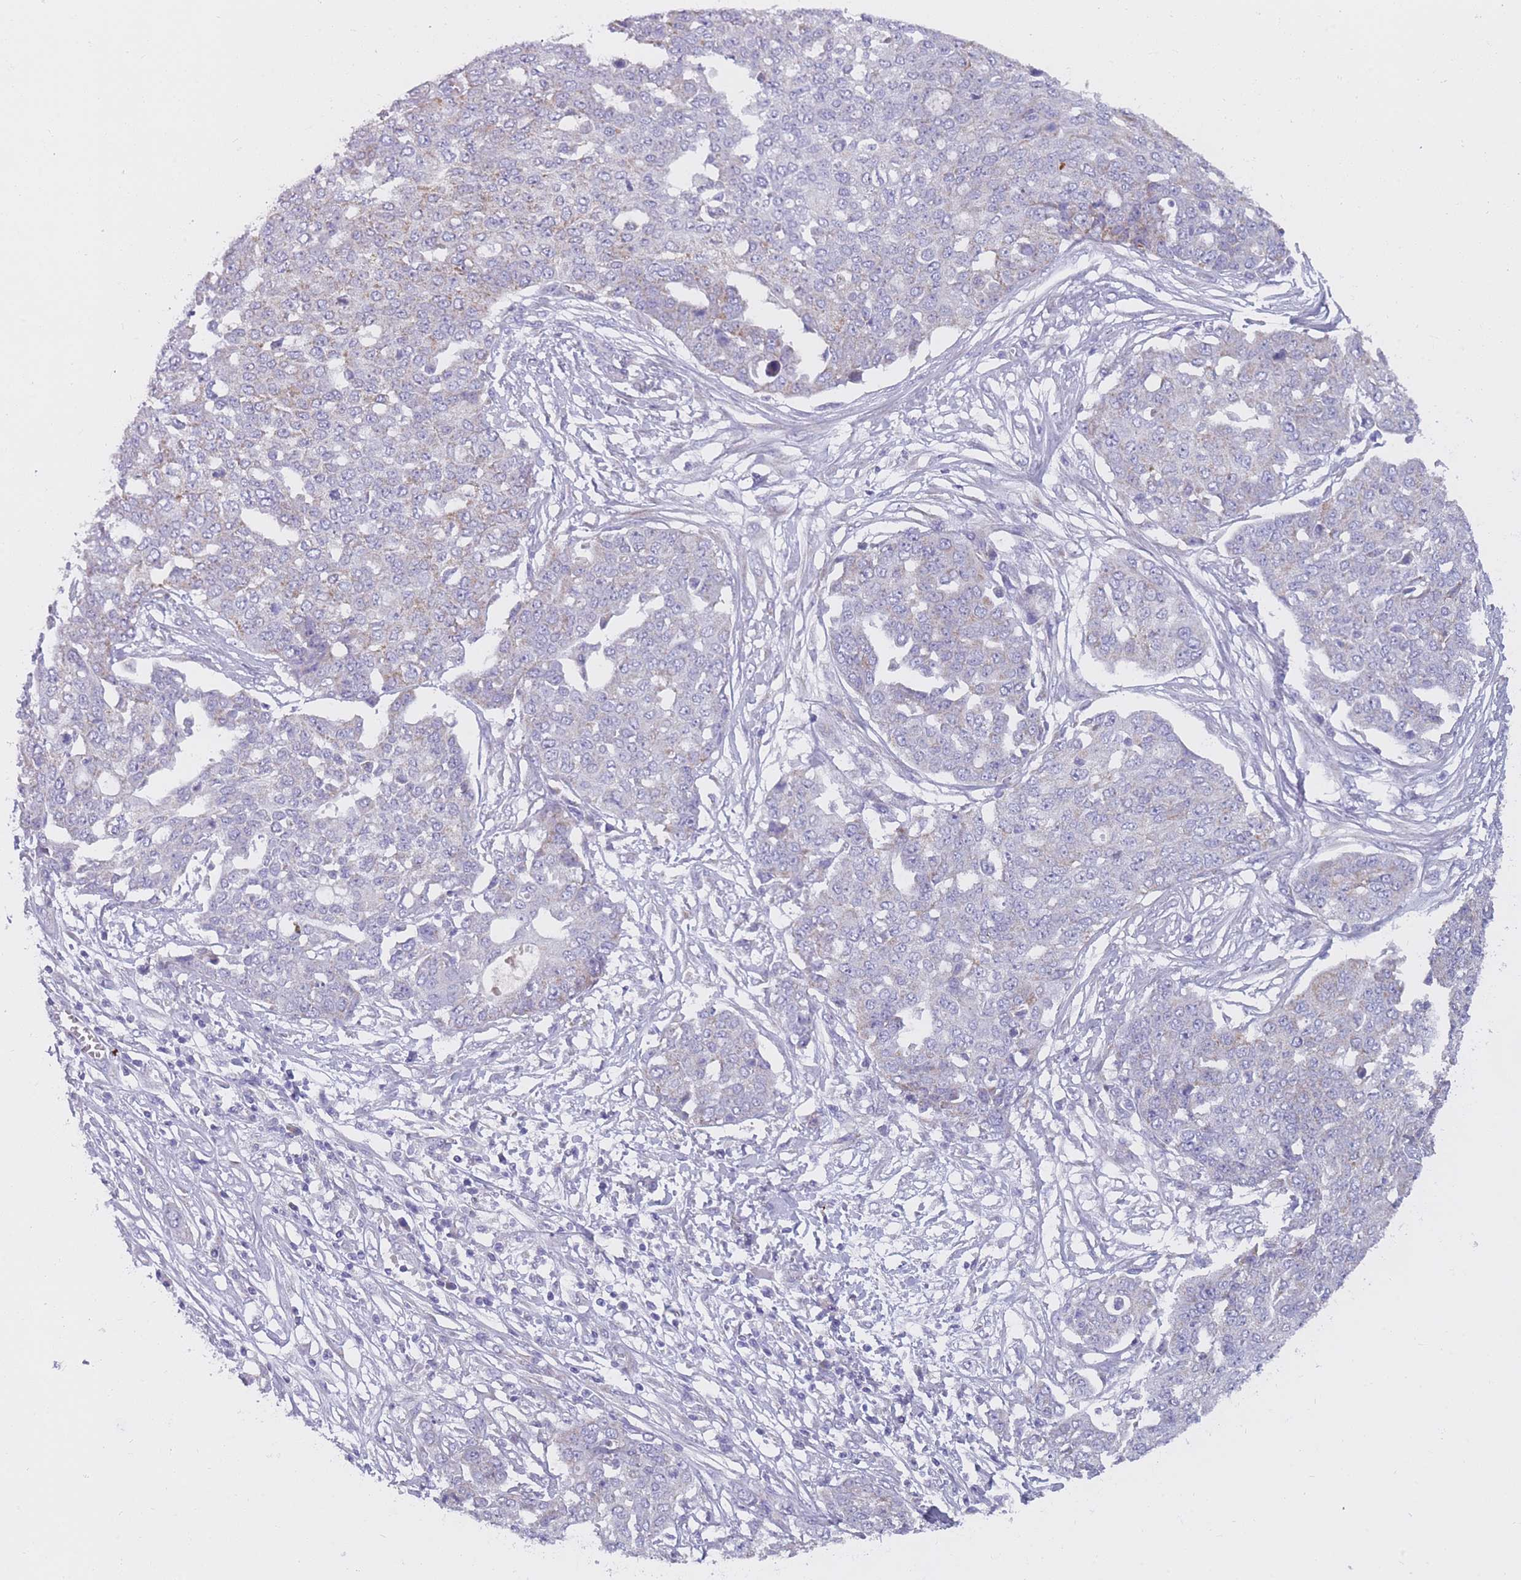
{"staining": {"intensity": "weak", "quantity": "<25%", "location": "cytoplasmic/membranous"}, "tissue": "ovarian cancer", "cell_type": "Tumor cells", "image_type": "cancer", "snomed": [{"axis": "morphology", "description": "Cystadenocarcinoma, serous, NOS"}, {"axis": "topography", "description": "Soft tissue"}, {"axis": "topography", "description": "Ovary"}], "caption": "Immunohistochemistry photomicrograph of ovarian cancer (serous cystadenocarcinoma) stained for a protein (brown), which demonstrates no expression in tumor cells.", "gene": "MRPS14", "patient": {"sex": "female", "age": 57}}